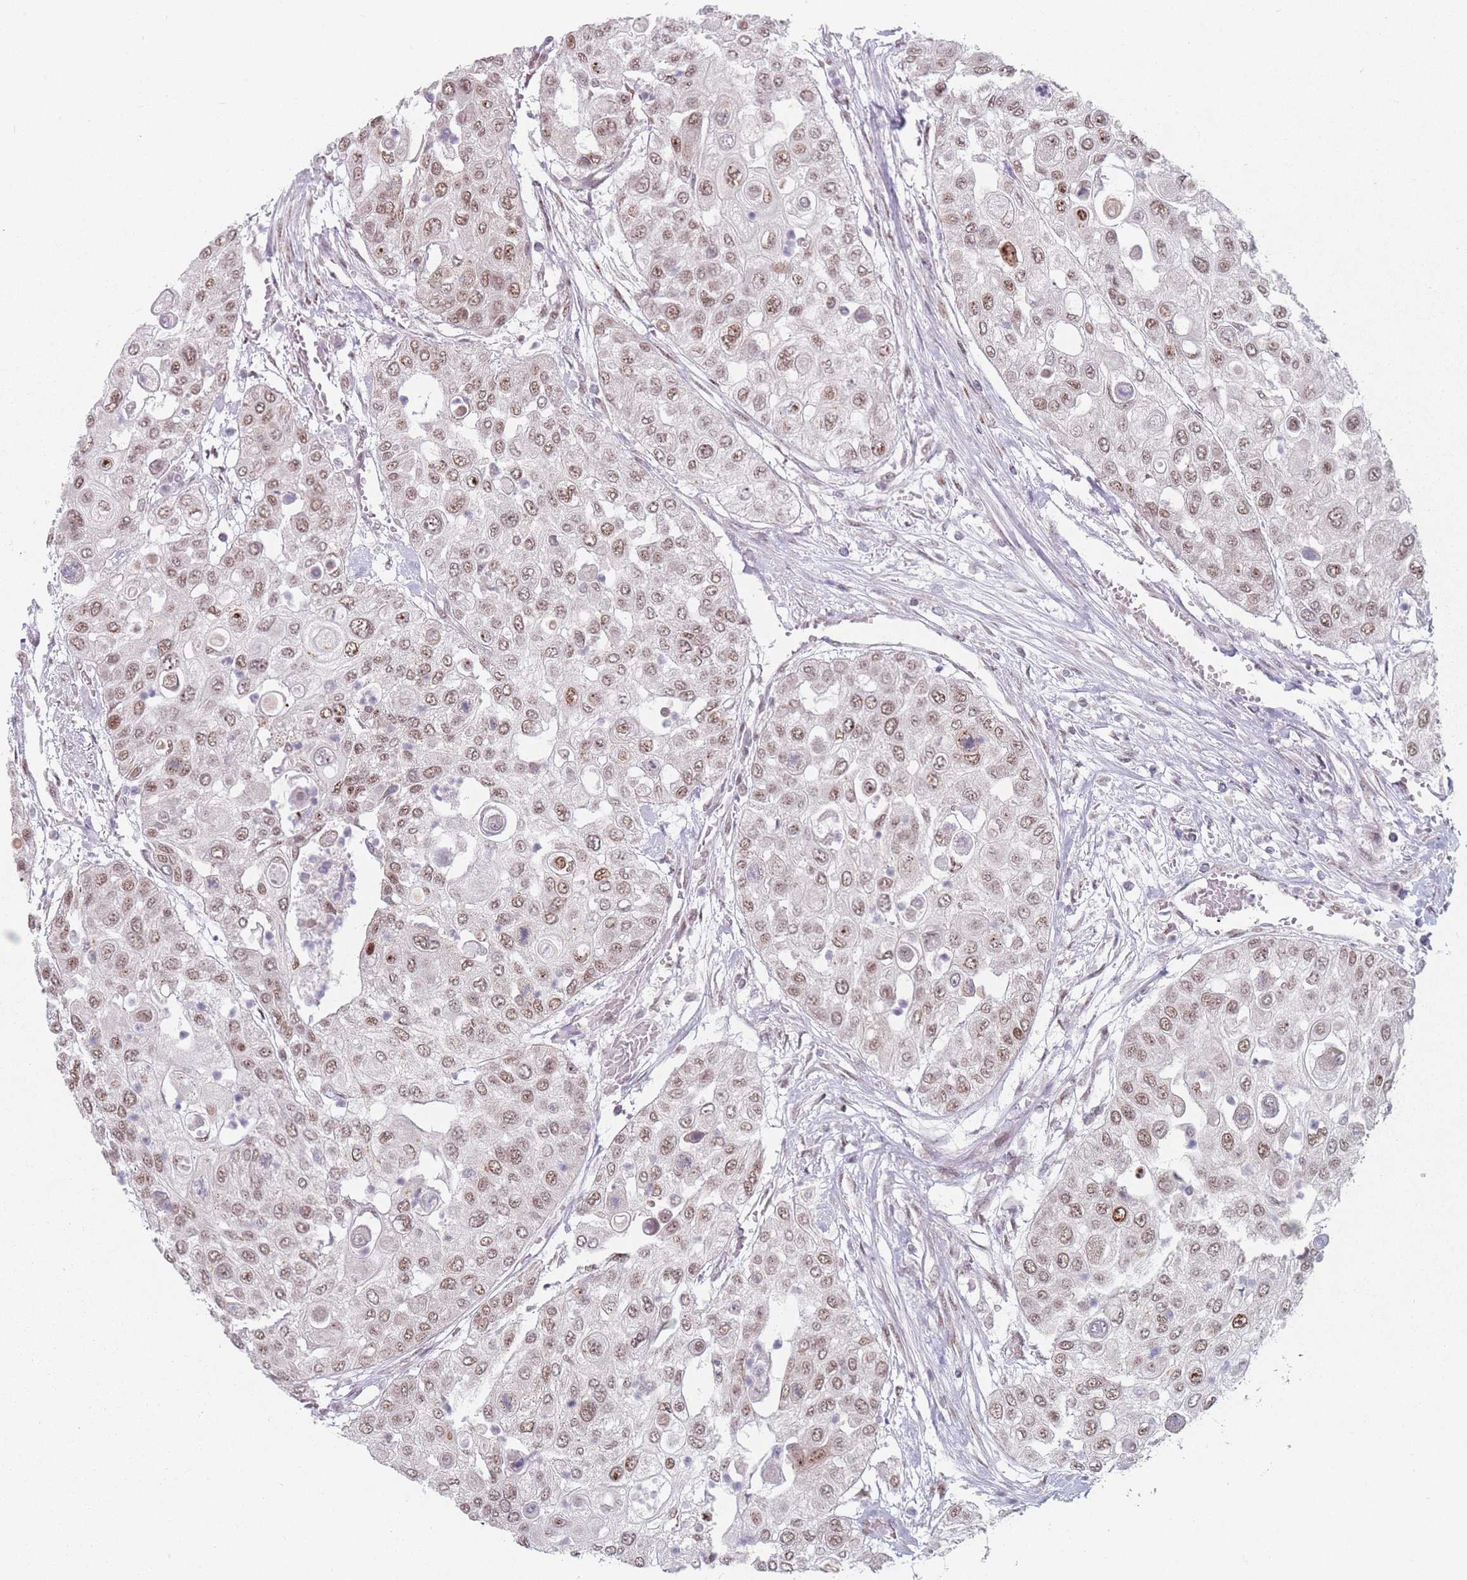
{"staining": {"intensity": "moderate", "quantity": ">75%", "location": "nuclear"}, "tissue": "urothelial cancer", "cell_type": "Tumor cells", "image_type": "cancer", "snomed": [{"axis": "morphology", "description": "Urothelial carcinoma, High grade"}, {"axis": "topography", "description": "Urinary bladder"}], "caption": "A micrograph showing moderate nuclear staining in approximately >75% of tumor cells in urothelial cancer, as visualized by brown immunohistochemical staining.", "gene": "ZC3H14", "patient": {"sex": "female", "age": 79}}